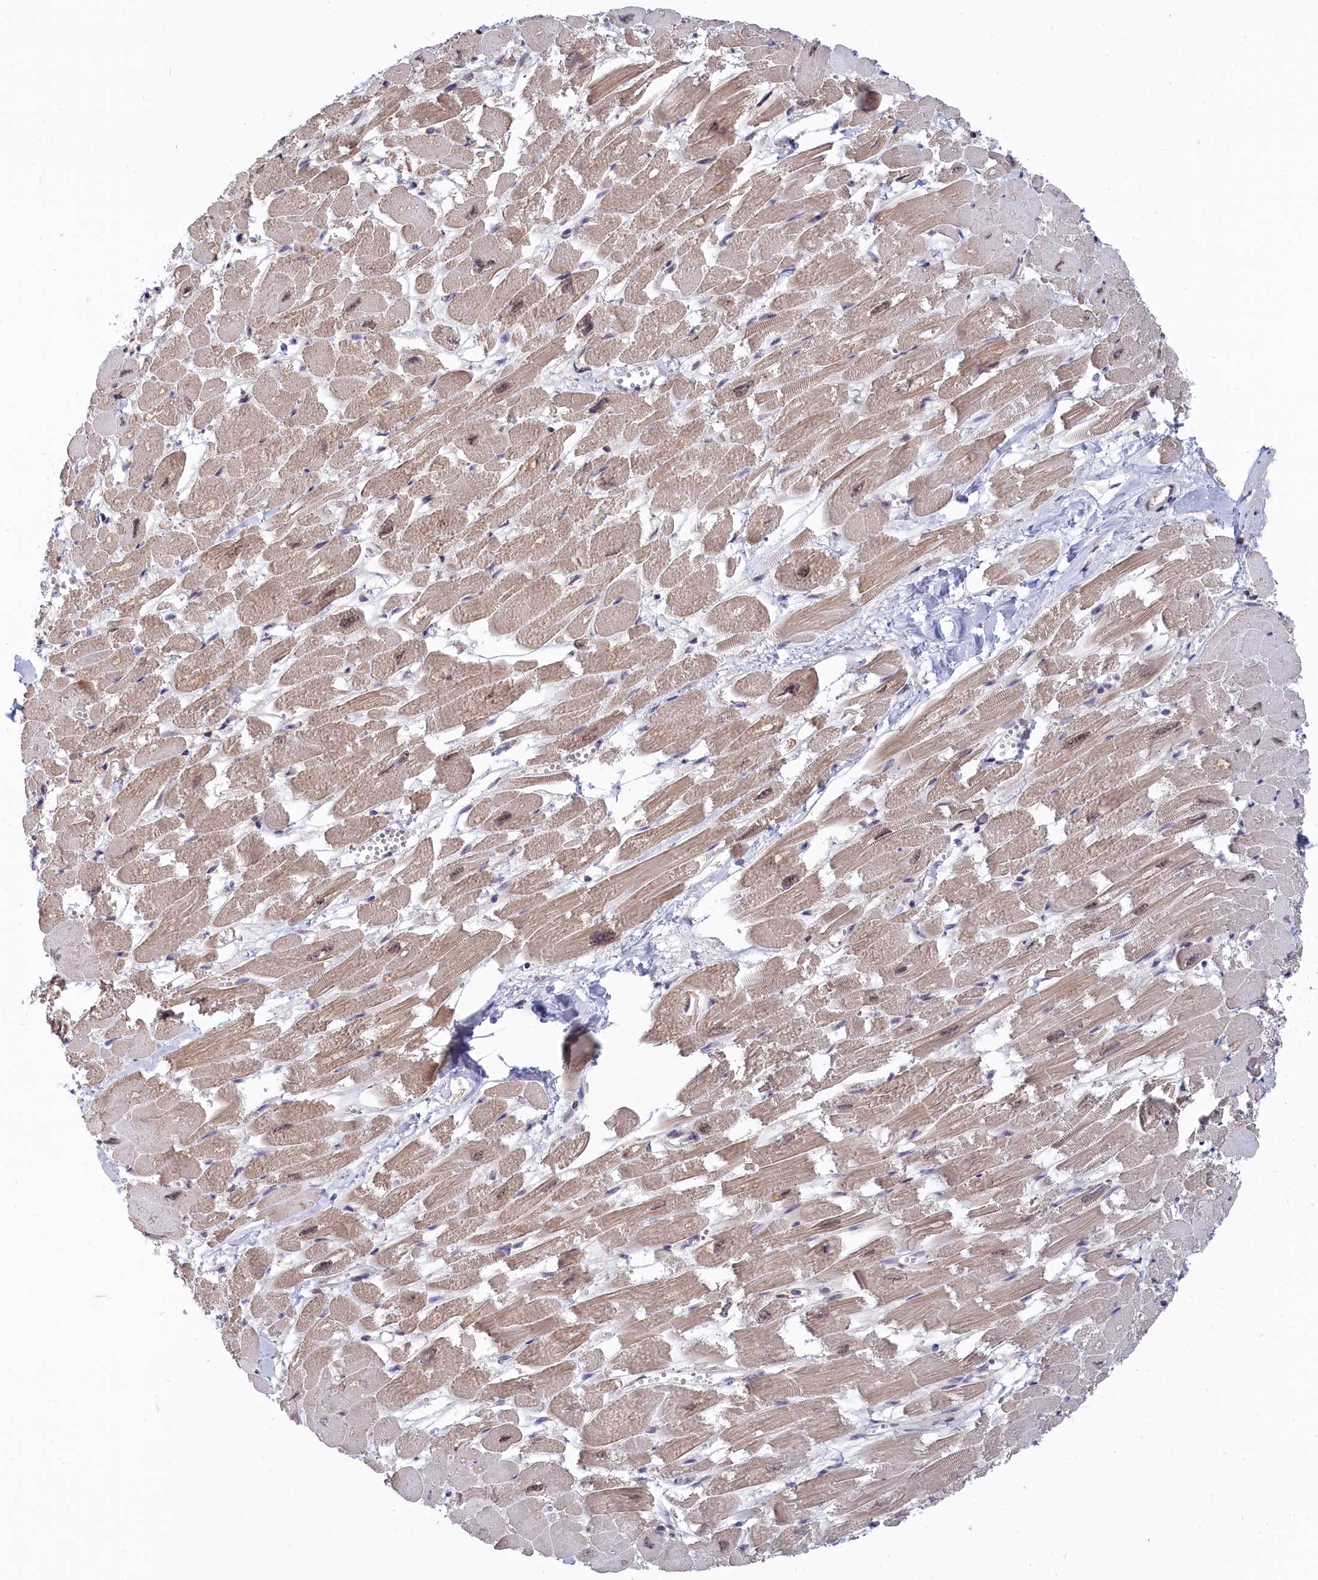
{"staining": {"intensity": "moderate", "quantity": ">75%", "location": "cytoplasmic/membranous,nuclear"}, "tissue": "heart muscle", "cell_type": "Cardiomyocytes", "image_type": "normal", "snomed": [{"axis": "morphology", "description": "Normal tissue, NOS"}, {"axis": "topography", "description": "Heart"}], "caption": "Heart muscle stained with DAB (3,3'-diaminobenzidine) IHC exhibits medium levels of moderate cytoplasmic/membranous,nuclear expression in about >75% of cardiomyocytes.", "gene": "TAB1", "patient": {"sex": "male", "age": 54}}